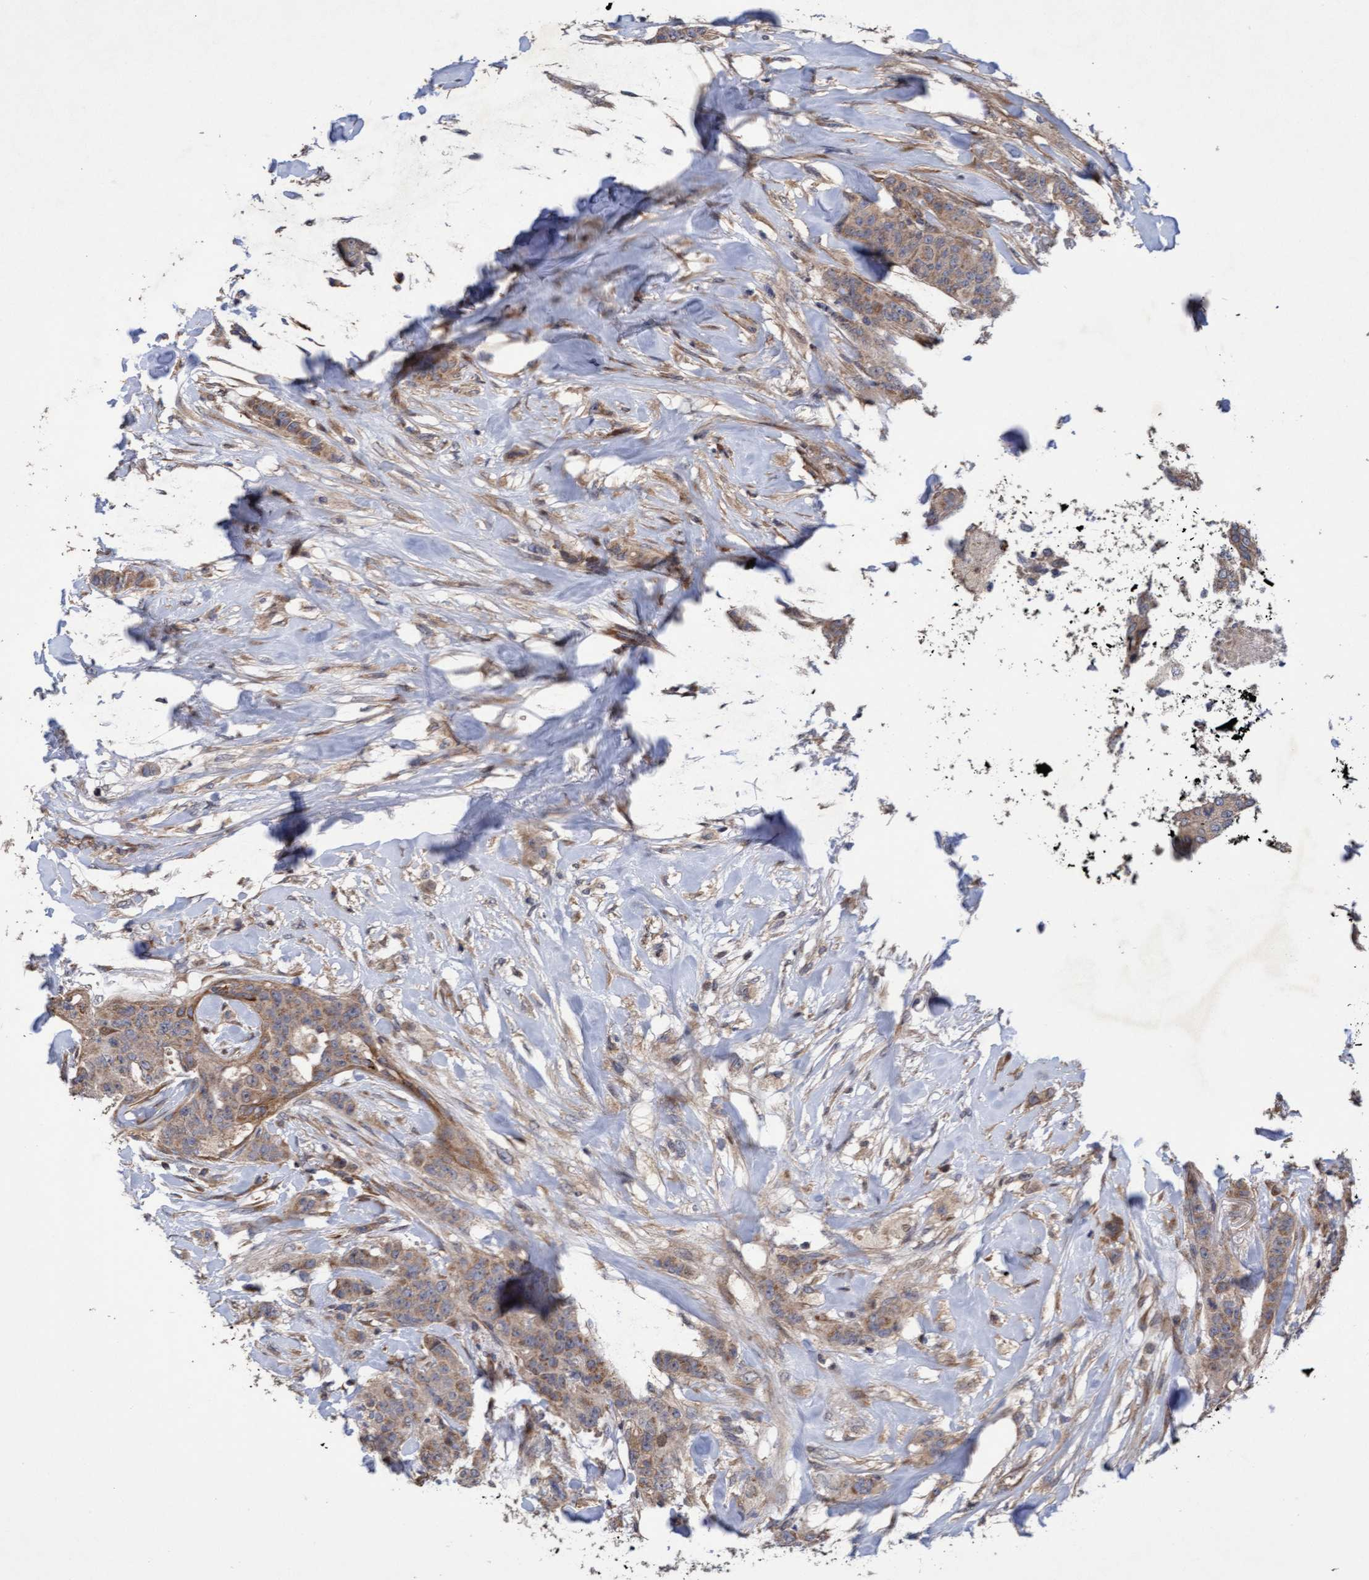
{"staining": {"intensity": "moderate", "quantity": ">75%", "location": "cytoplasmic/membranous"}, "tissue": "breast cancer", "cell_type": "Tumor cells", "image_type": "cancer", "snomed": [{"axis": "morphology", "description": "Normal tissue, NOS"}, {"axis": "morphology", "description": "Duct carcinoma"}, {"axis": "topography", "description": "Breast"}], "caption": "A medium amount of moderate cytoplasmic/membranous staining is identified in approximately >75% of tumor cells in breast invasive ductal carcinoma tissue.", "gene": "ELP5", "patient": {"sex": "female", "age": 40}}